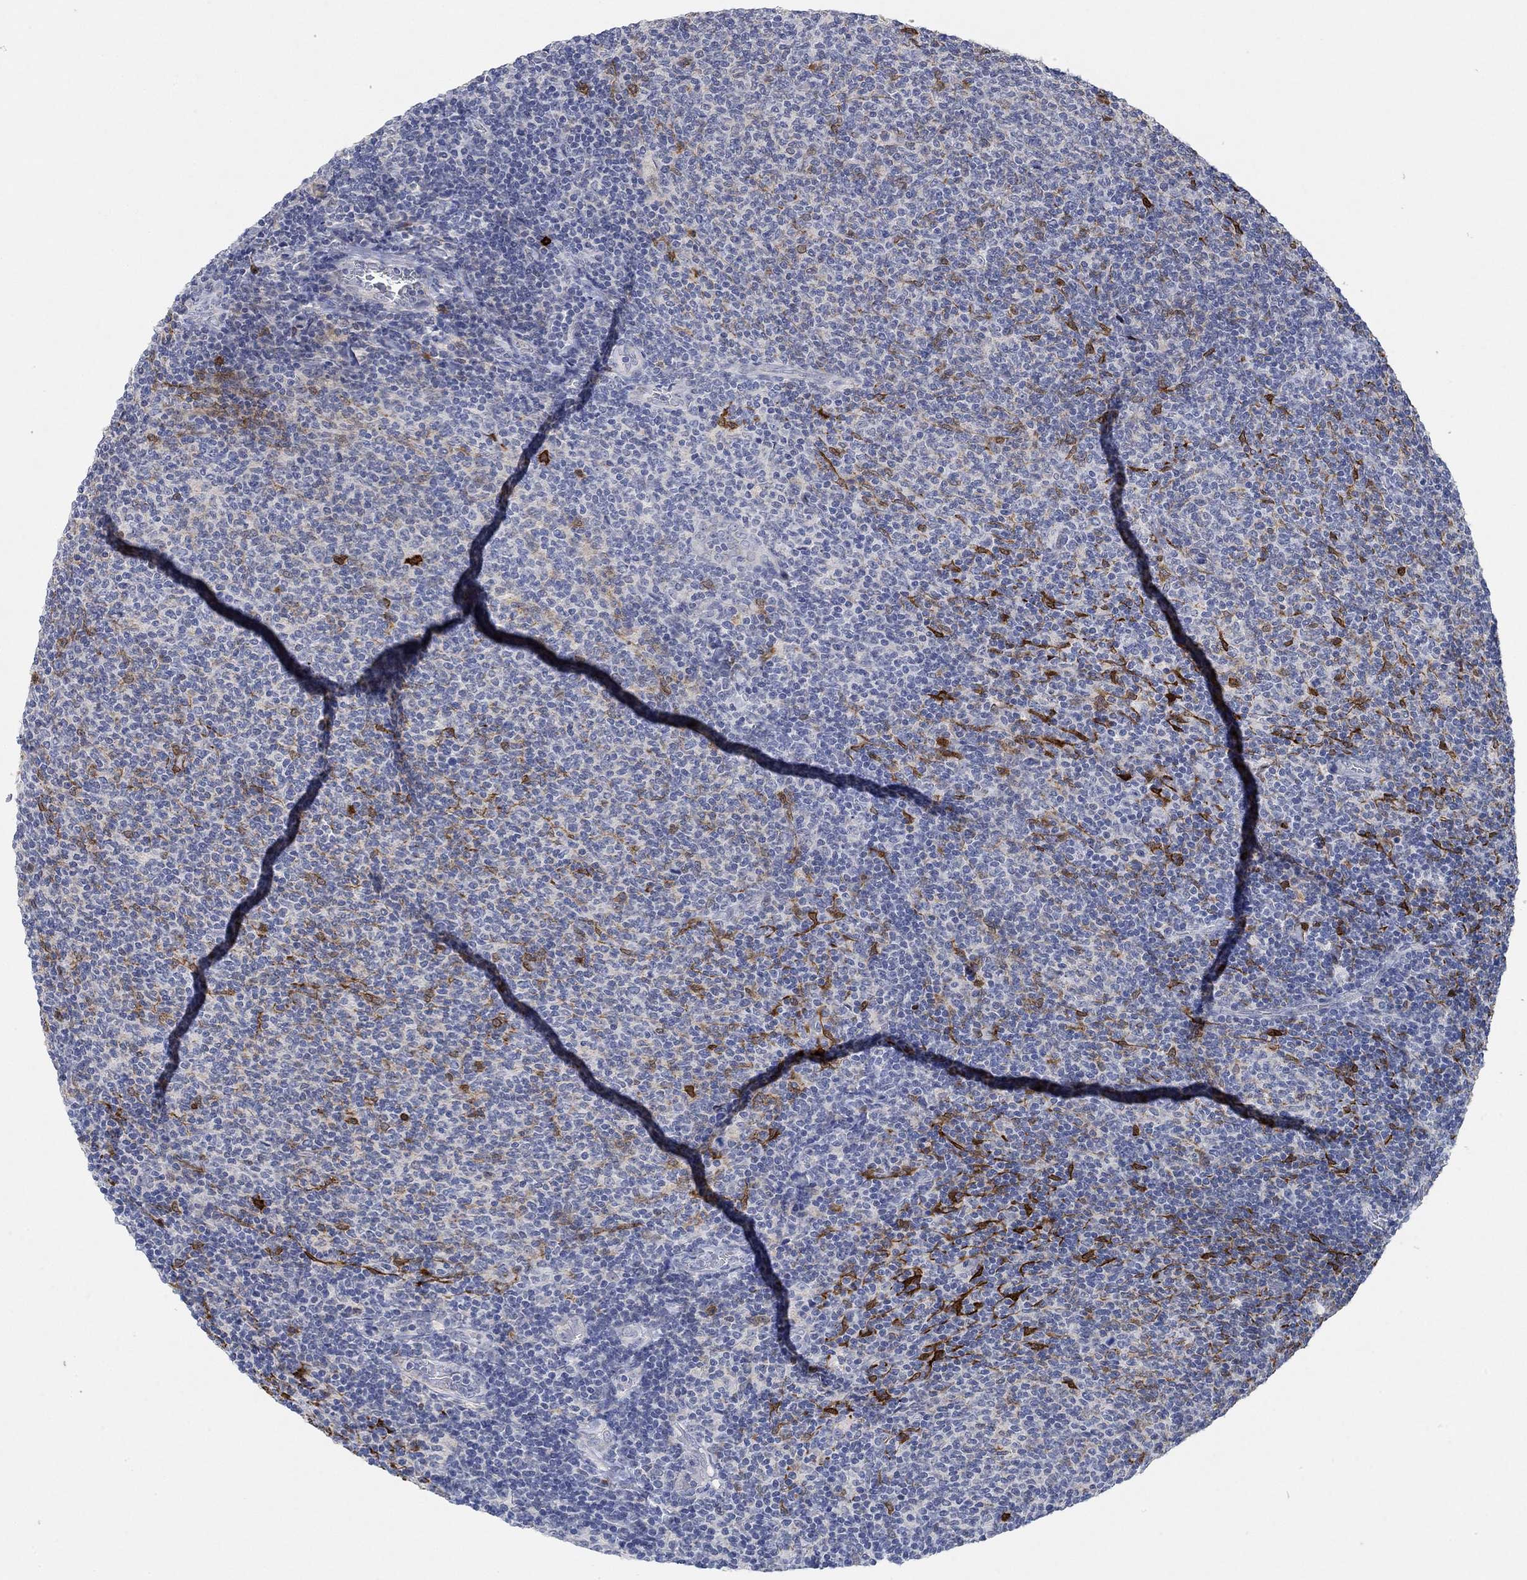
{"staining": {"intensity": "negative", "quantity": "none", "location": "none"}, "tissue": "lymphoma", "cell_type": "Tumor cells", "image_type": "cancer", "snomed": [{"axis": "morphology", "description": "Malignant lymphoma, non-Hodgkin's type, Low grade"}, {"axis": "topography", "description": "Lymph node"}], "caption": "Image shows no protein staining in tumor cells of low-grade malignant lymphoma, non-Hodgkin's type tissue. The staining is performed using DAB (3,3'-diaminobenzidine) brown chromogen with nuclei counter-stained in using hematoxylin.", "gene": "VAT1L", "patient": {"sex": "male", "age": 52}}